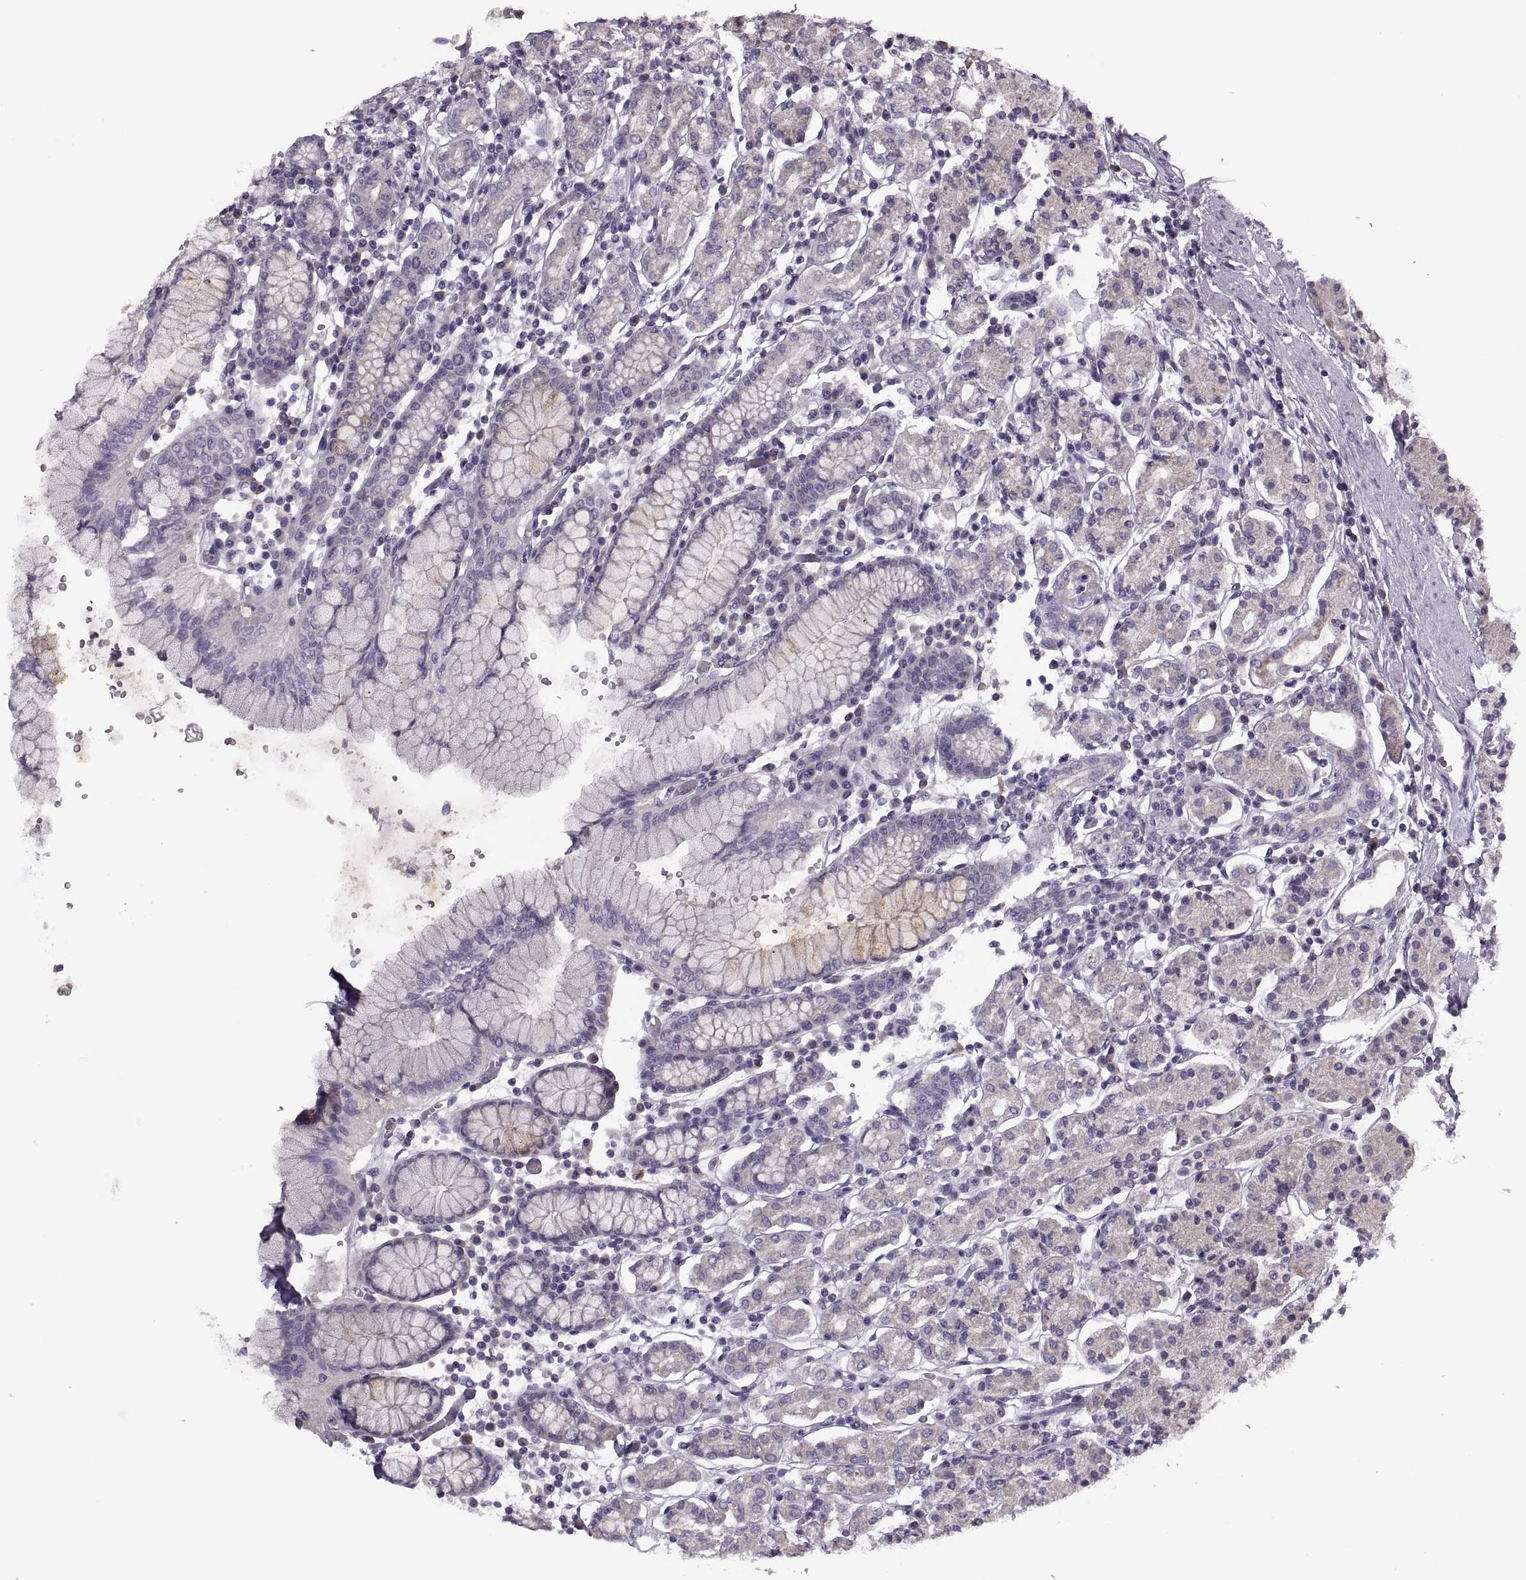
{"staining": {"intensity": "weak", "quantity": "<25%", "location": "cytoplasmic/membranous"}, "tissue": "stomach", "cell_type": "Glandular cells", "image_type": "normal", "snomed": [{"axis": "morphology", "description": "Normal tissue, NOS"}, {"axis": "topography", "description": "Stomach, upper"}, {"axis": "topography", "description": "Stomach"}], "caption": "Protein analysis of benign stomach displays no significant positivity in glandular cells. (DAB immunohistochemistry, high magnification).", "gene": "PRSS54", "patient": {"sex": "male", "age": 62}}